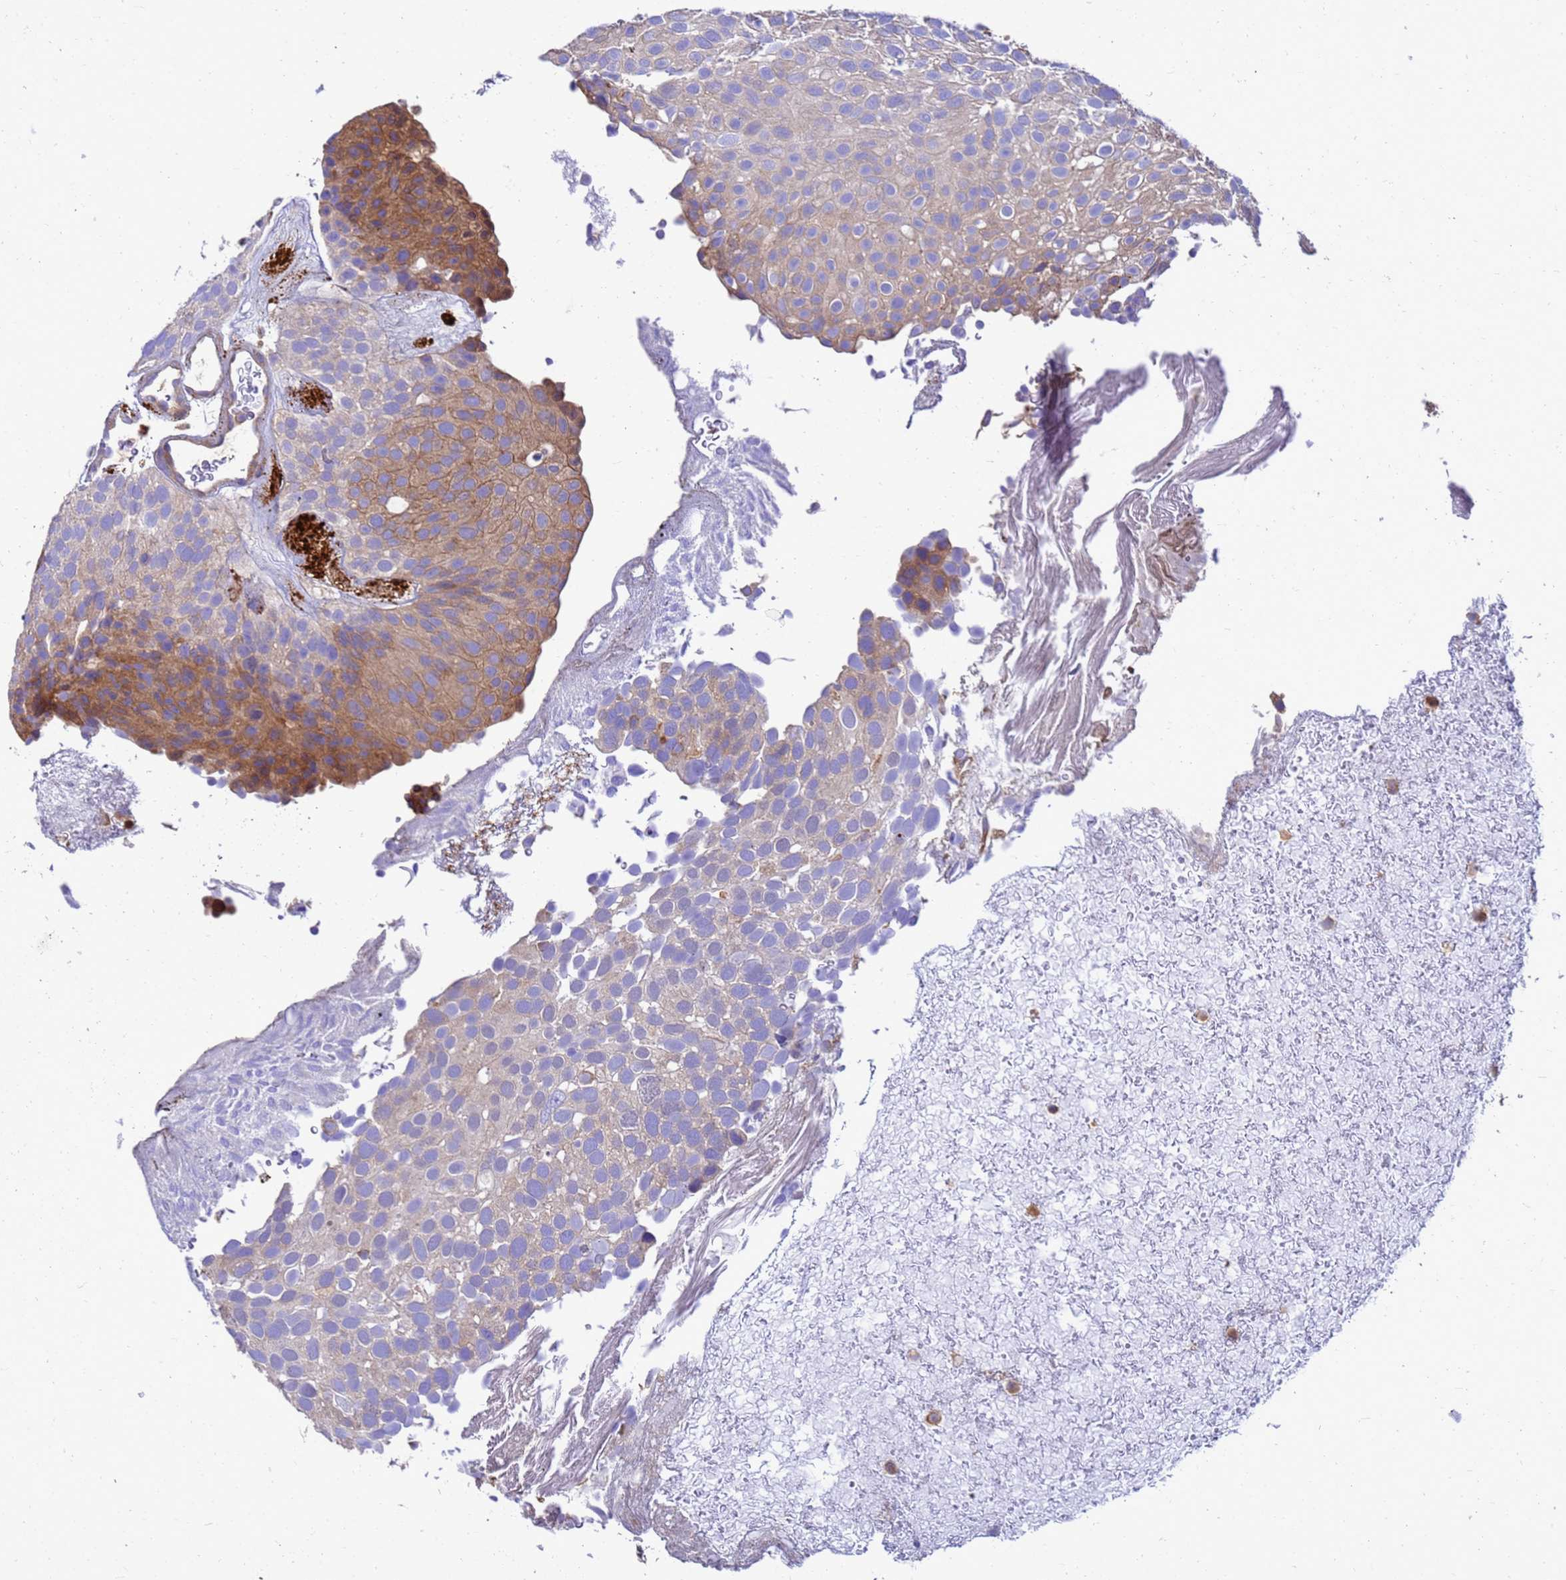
{"staining": {"intensity": "moderate", "quantity": "<25%", "location": "cytoplasmic/membranous"}, "tissue": "urothelial cancer", "cell_type": "Tumor cells", "image_type": "cancer", "snomed": [{"axis": "morphology", "description": "Urothelial carcinoma, Low grade"}, {"axis": "topography", "description": "Urinary bladder"}], "caption": "Protein staining demonstrates moderate cytoplasmic/membranous staining in approximately <25% of tumor cells in urothelial cancer.", "gene": "ZNF235", "patient": {"sex": "male", "age": 78}}